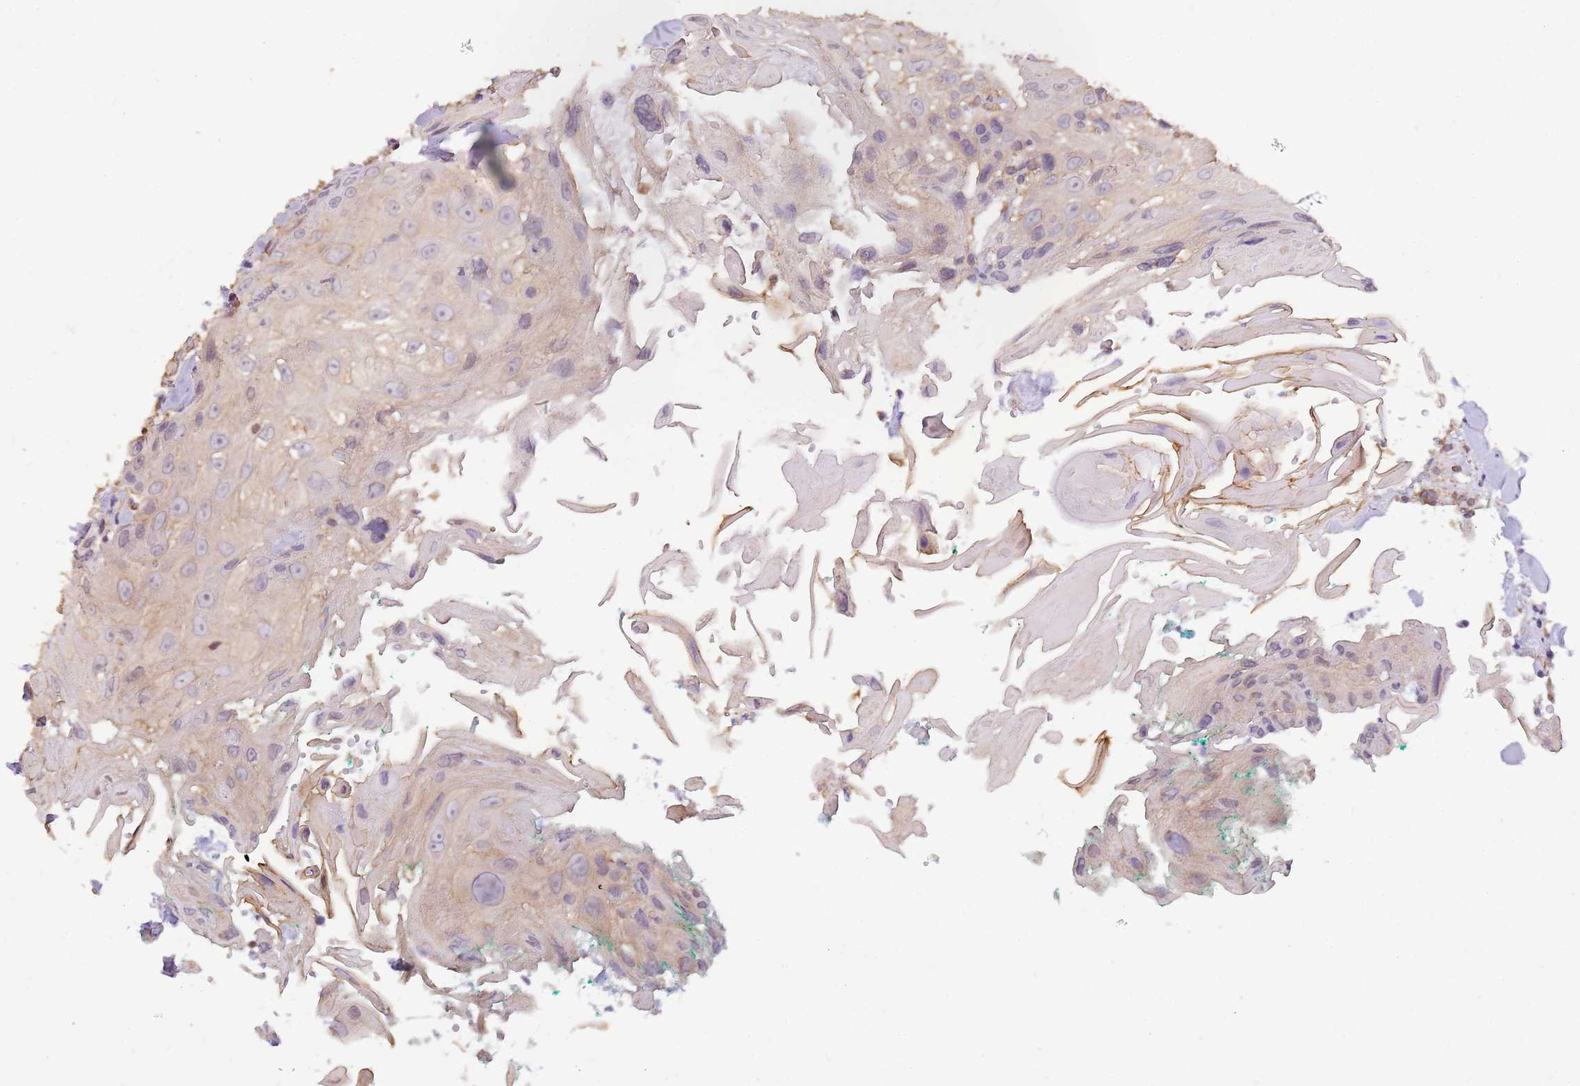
{"staining": {"intensity": "weak", "quantity": "25%-75%", "location": "cytoplasmic/membranous"}, "tissue": "head and neck cancer", "cell_type": "Tumor cells", "image_type": "cancer", "snomed": [{"axis": "morphology", "description": "Squamous cell carcinoma, NOS"}, {"axis": "topography", "description": "Head-Neck"}], "caption": "About 25%-75% of tumor cells in head and neck squamous cell carcinoma exhibit weak cytoplasmic/membranous protein positivity as visualized by brown immunohistochemical staining.", "gene": "DOCK9", "patient": {"sex": "male", "age": 81}}